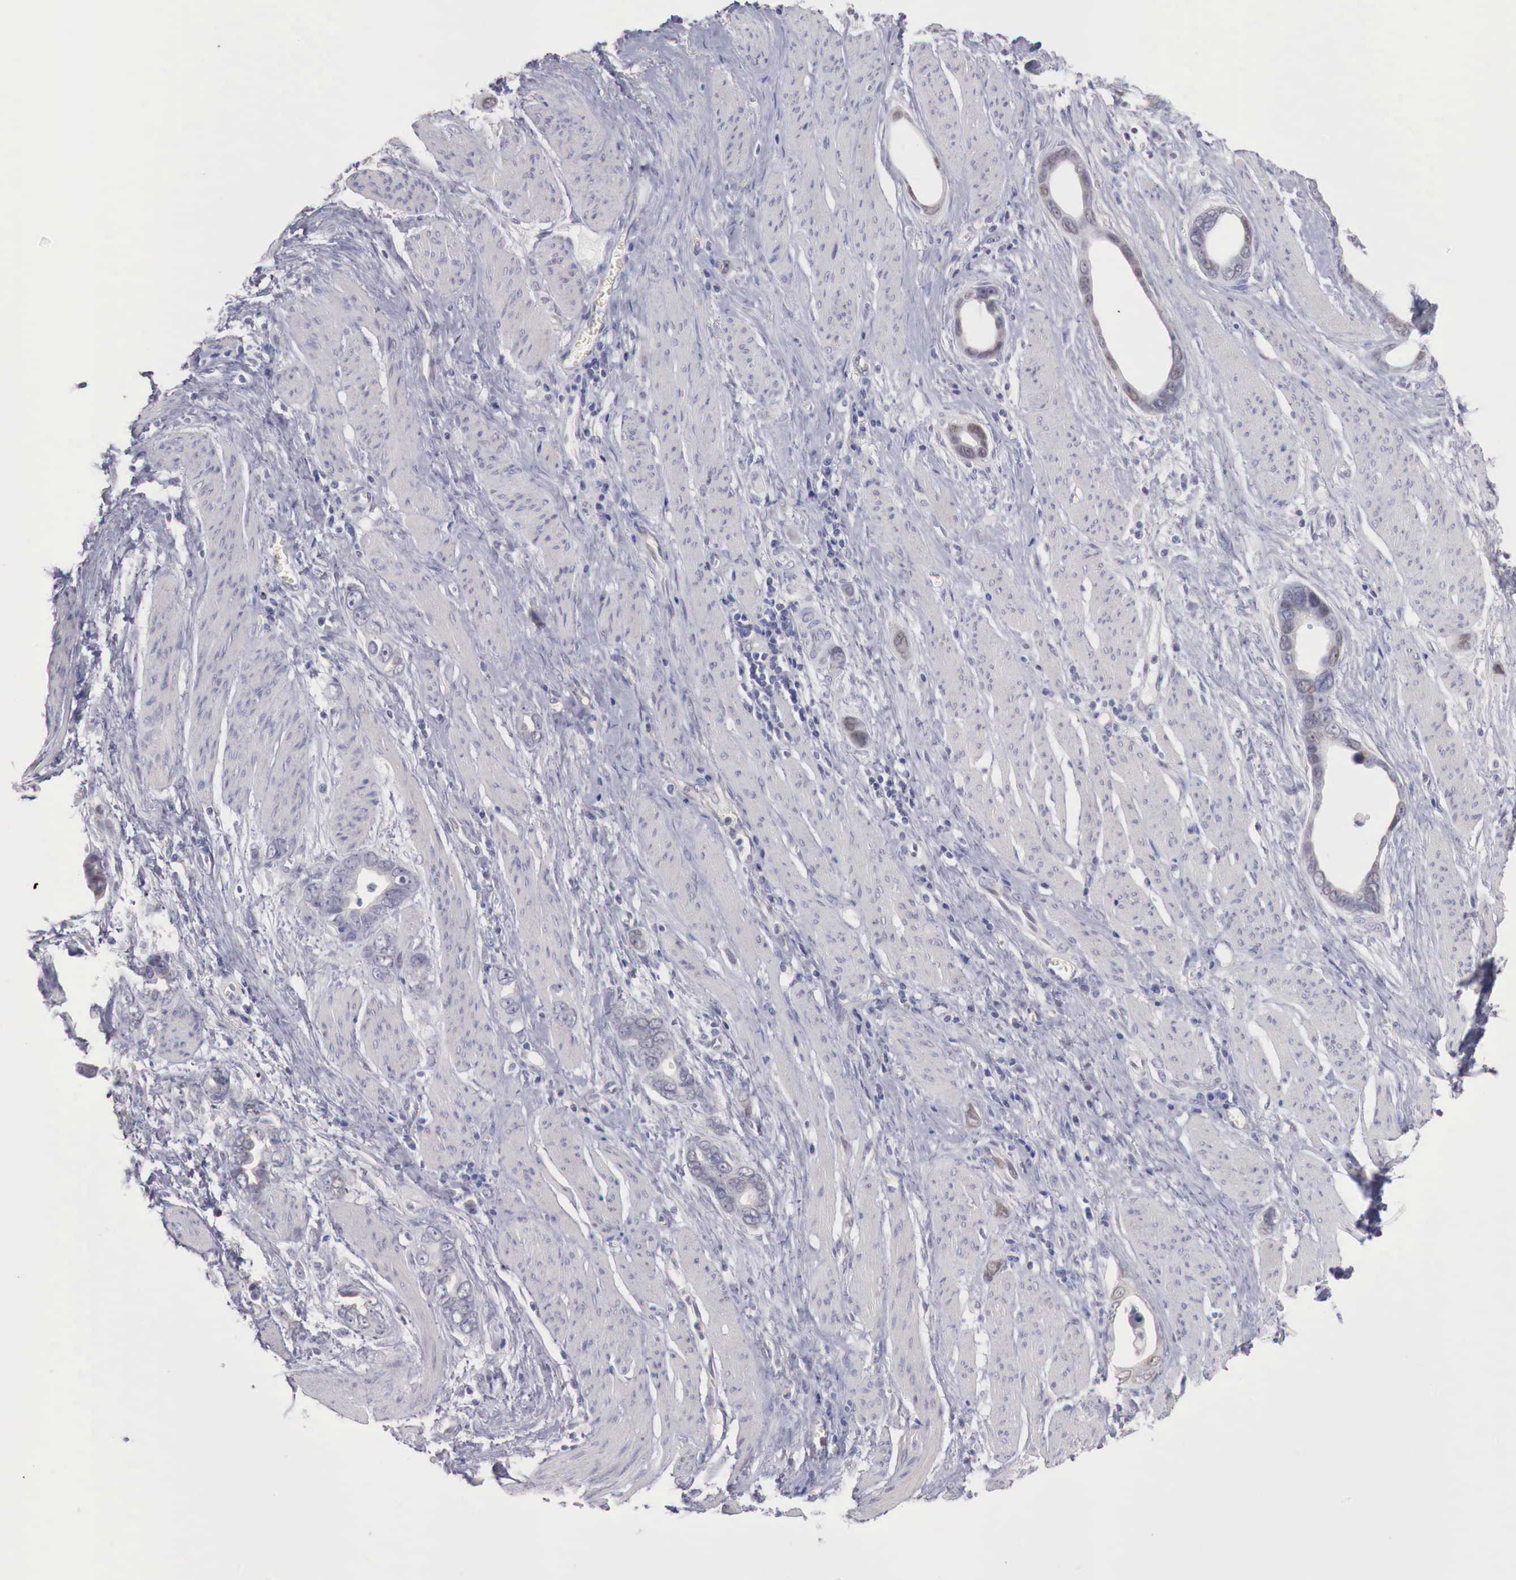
{"staining": {"intensity": "negative", "quantity": "none", "location": "none"}, "tissue": "stomach cancer", "cell_type": "Tumor cells", "image_type": "cancer", "snomed": [{"axis": "morphology", "description": "Adenocarcinoma, NOS"}, {"axis": "topography", "description": "Stomach"}], "caption": "Human stomach adenocarcinoma stained for a protein using immunohistochemistry (IHC) shows no staining in tumor cells.", "gene": "TRIM13", "patient": {"sex": "male", "age": 78}}